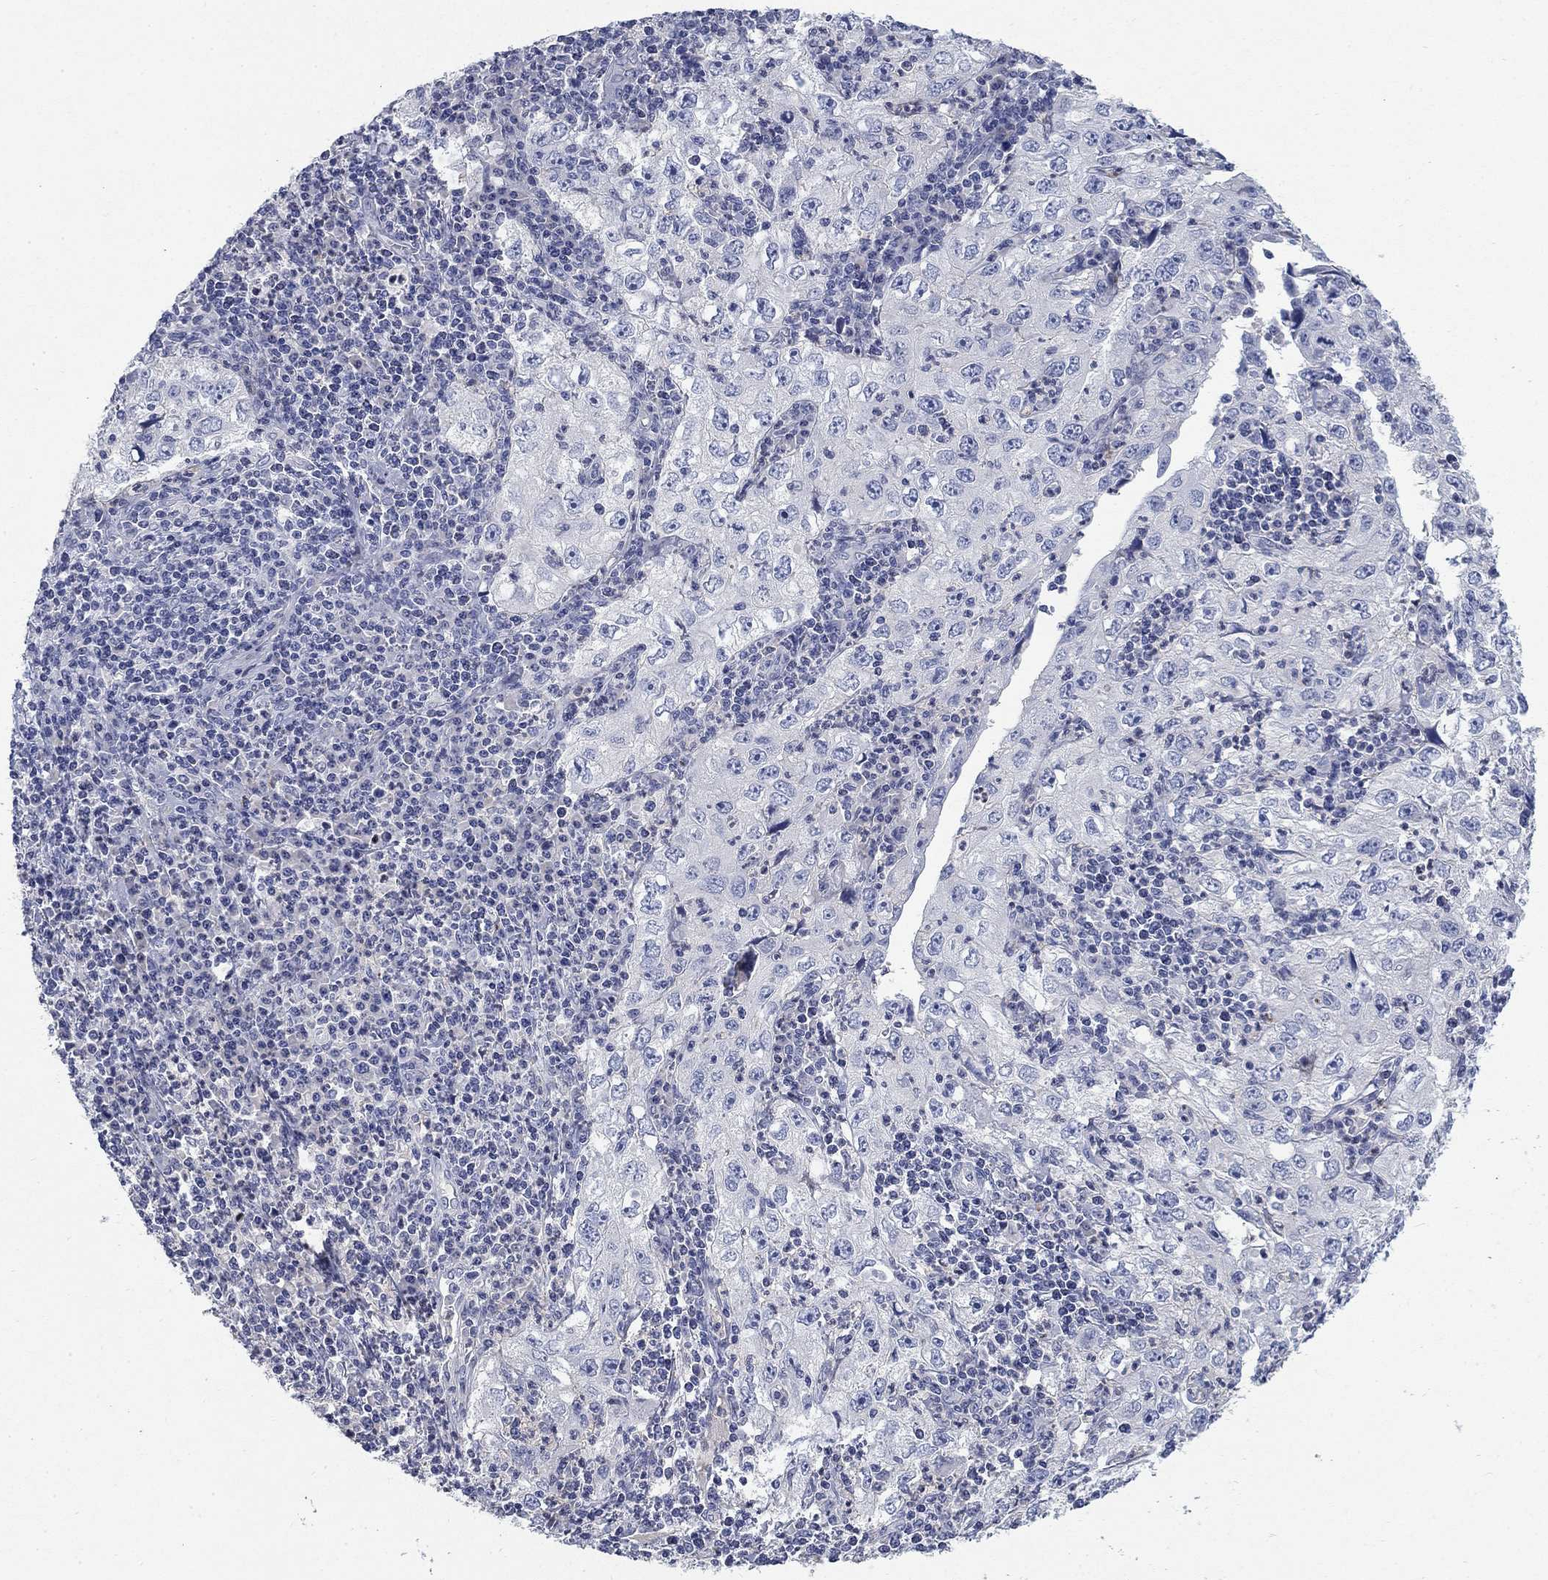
{"staining": {"intensity": "negative", "quantity": "none", "location": "none"}, "tissue": "cervical cancer", "cell_type": "Tumor cells", "image_type": "cancer", "snomed": [{"axis": "morphology", "description": "Squamous cell carcinoma, NOS"}, {"axis": "topography", "description": "Cervix"}], "caption": "This is an IHC image of human squamous cell carcinoma (cervical). There is no positivity in tumor cells.", "gene": "TMEM249", "patient": {"sex": "female", "age": 24}}